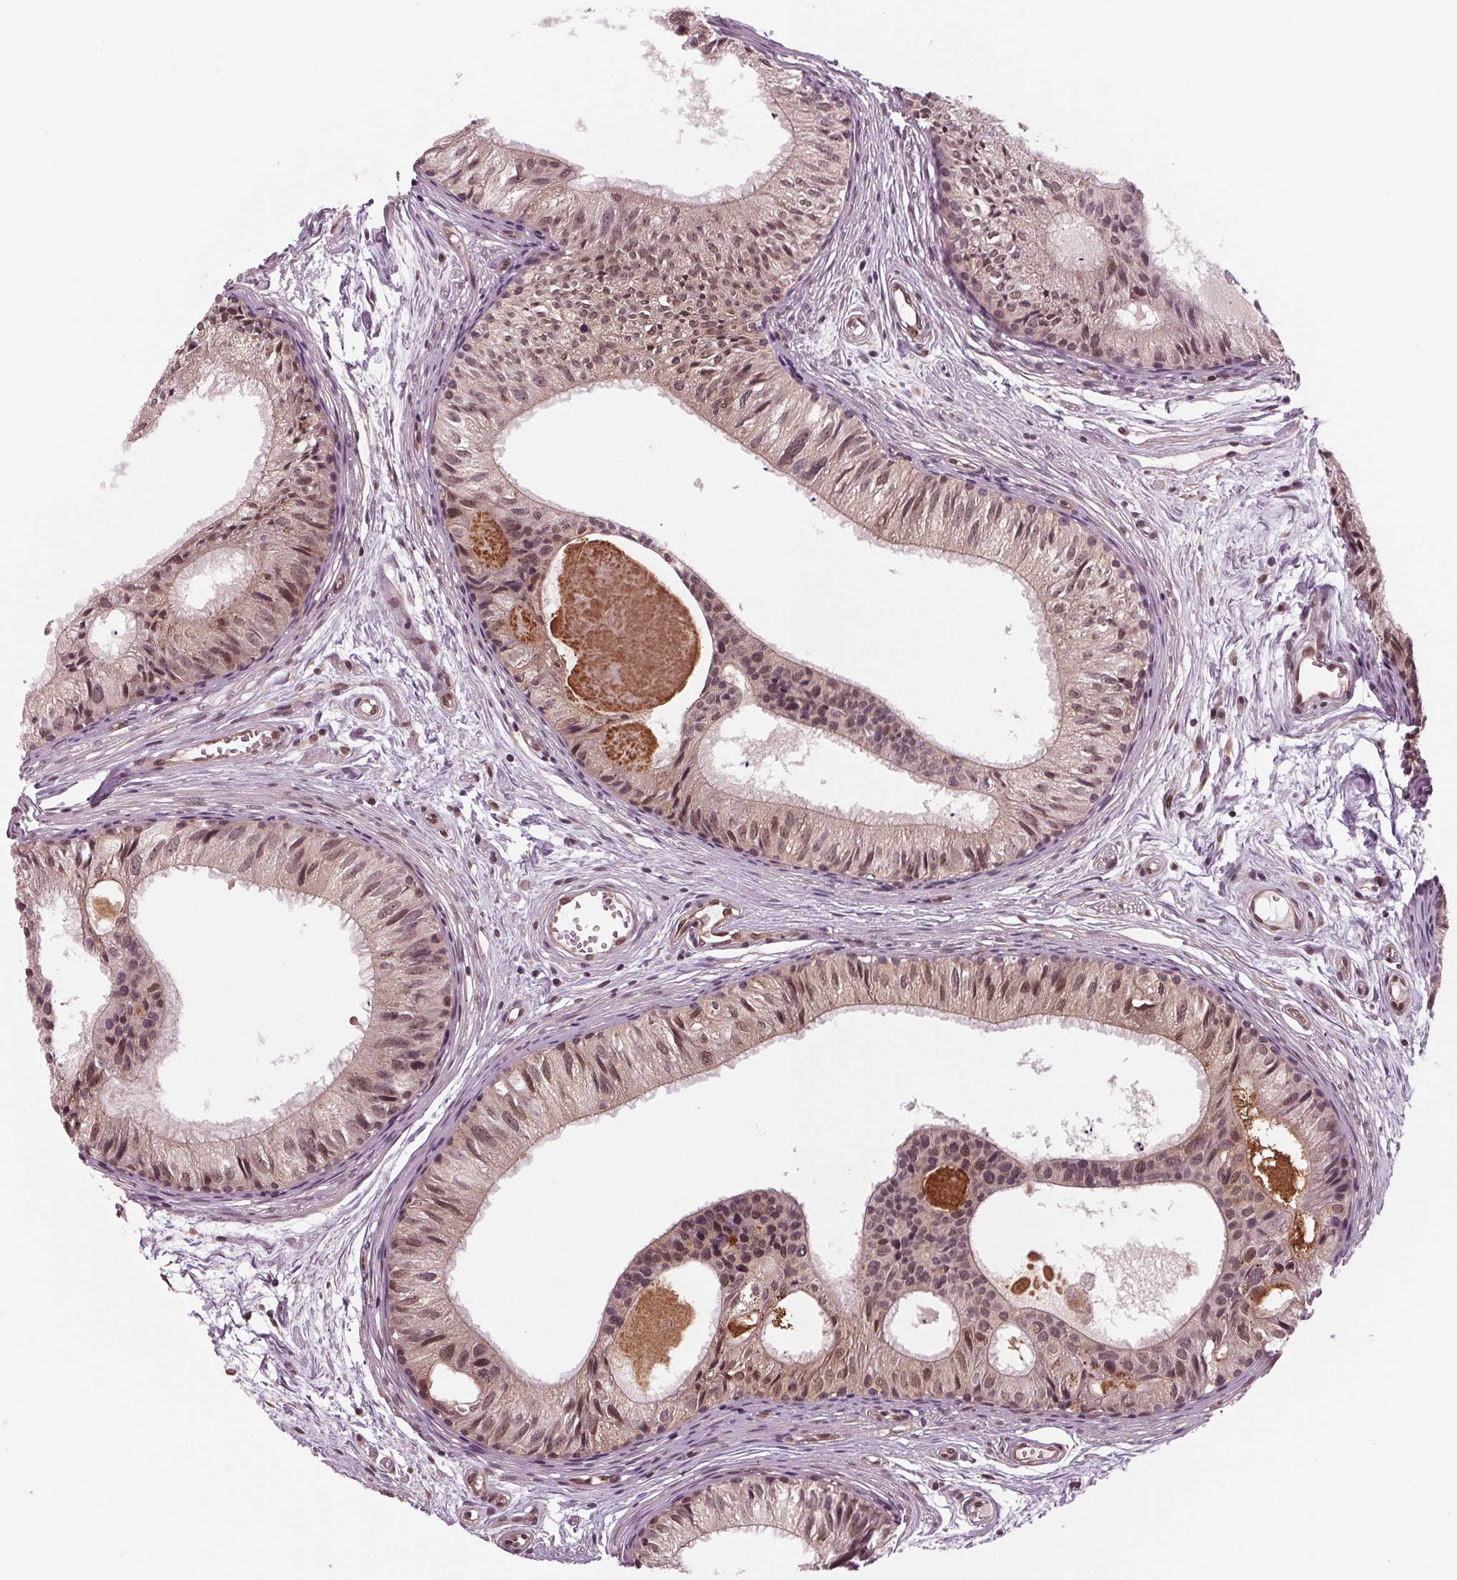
{"staining": {"intensity": "moderate", "quantity": "25%-75%", "location": "cytoplasmic/membranous,nuclear"}, "tissue": "epididymis", "cell_type": "Glandular cells", "image_type": "normal", "snomed": [{"axis": "morphology", "description": "Normal tissue, NOS"}, {"axis": "topography", "description": "Epididymis"}], "caption": "A brown stain highlights moderate cytoplasmic/membranous,nuclear staining of a protein in glandular cells of benign human epididymis. Immunohistochemistry stains the protein of interest in brown and the nuclei are stained blue.", "gene": "STAT3", "patient": {"sex": "male", "age": 25}}